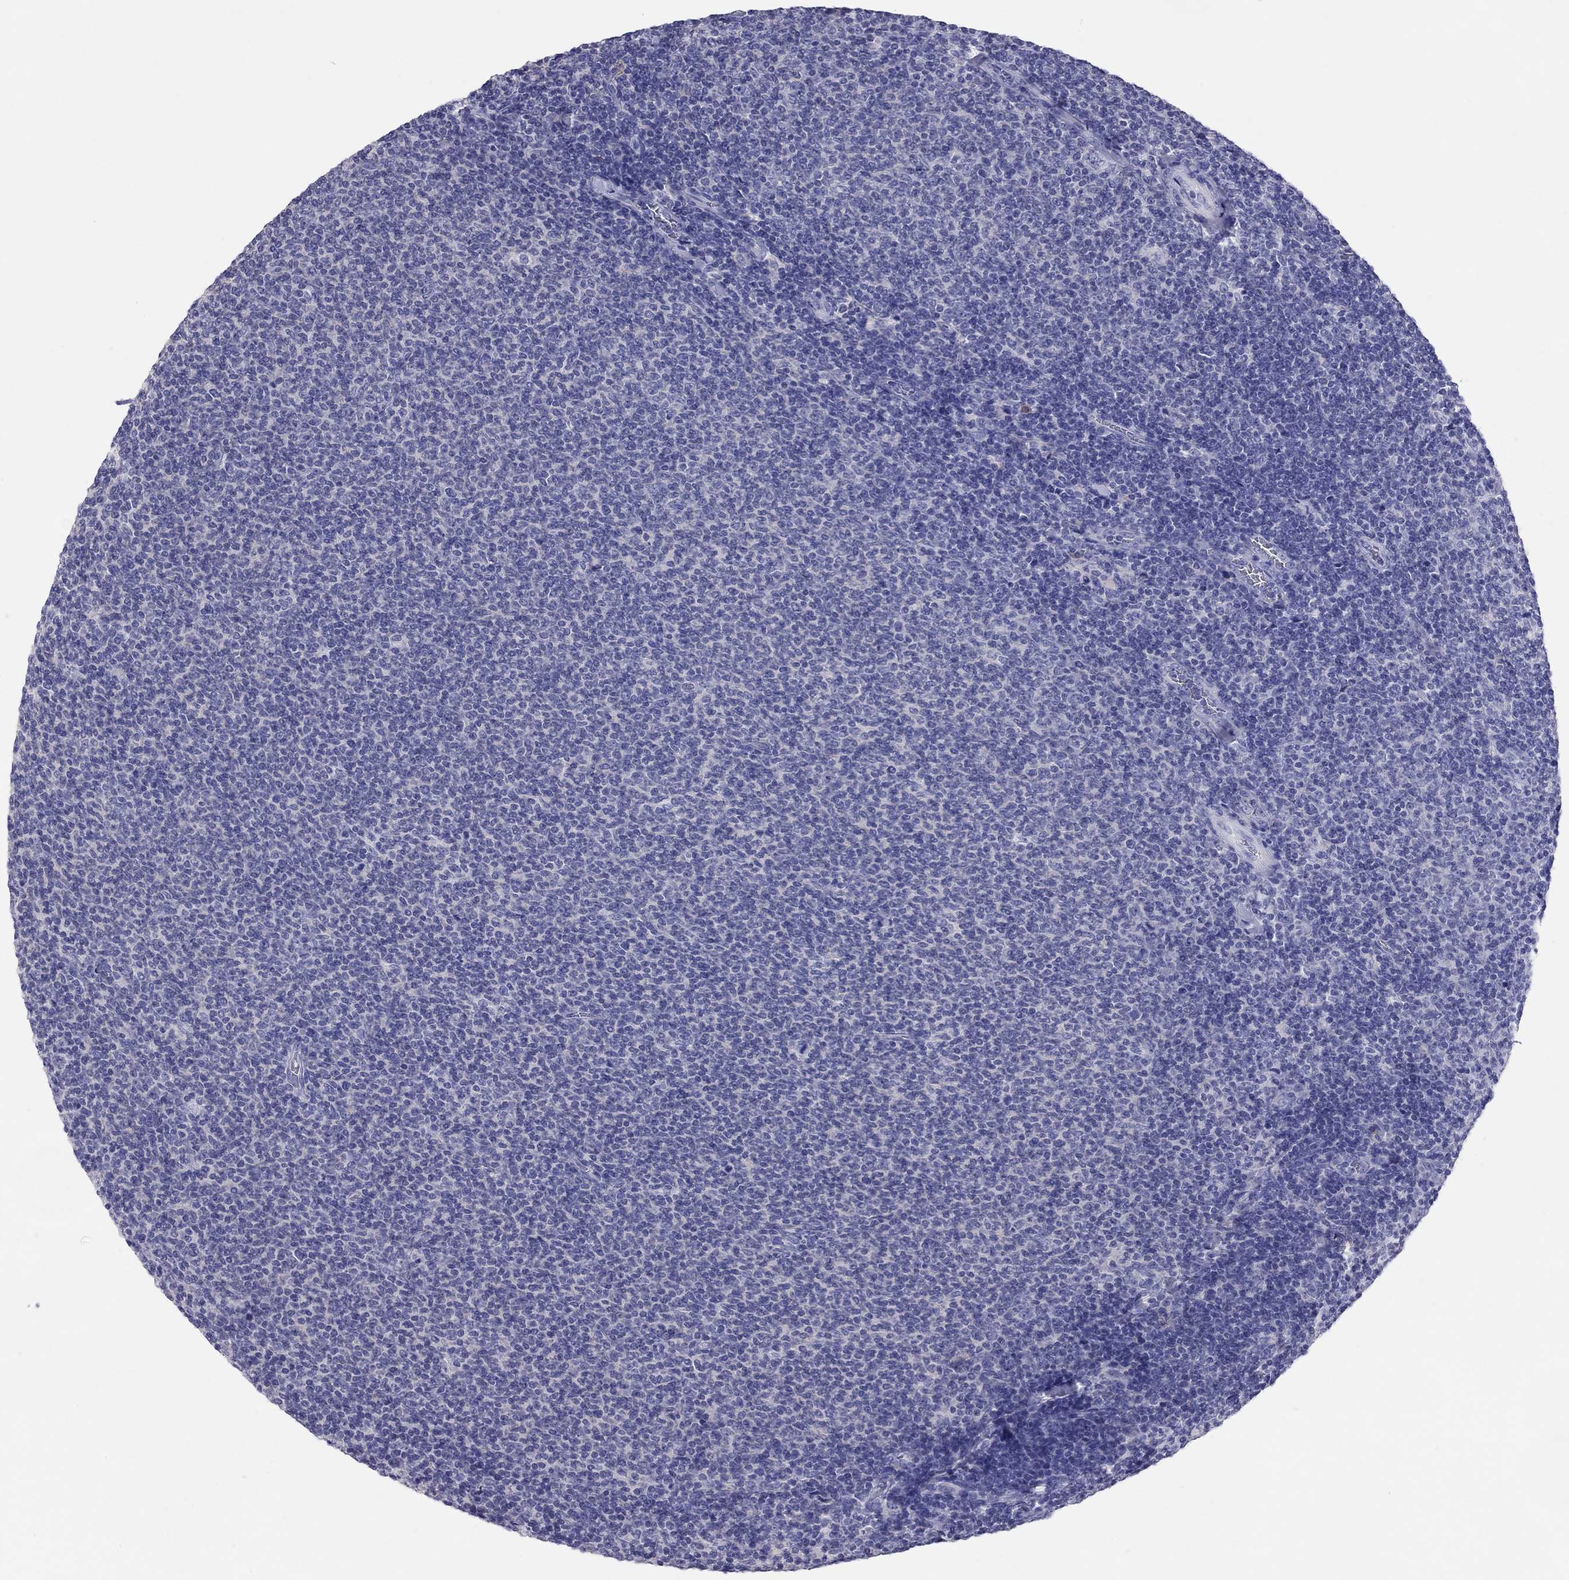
{"staining": {"intensity": "negative", "quantity": "none", "location": "none"}, "tissue": "lymphoma", "cell_type": "Tumor cells", "image_type": "cancer", "snomed": [{"axis": "morphology", "description": "Malignant lymphoma, non-Hodgkin's type, Low grade"}, {"axis": "topography", "description": "Lymph node"}], "caption": "High power microscopy histopathology image of an immunohistochemistry (IHC) histopathology image of lymphoma, revealing no significant staining in tumor cells.", "gene": "CALHM1", "patient": {"sex": "male", "age": 52}}